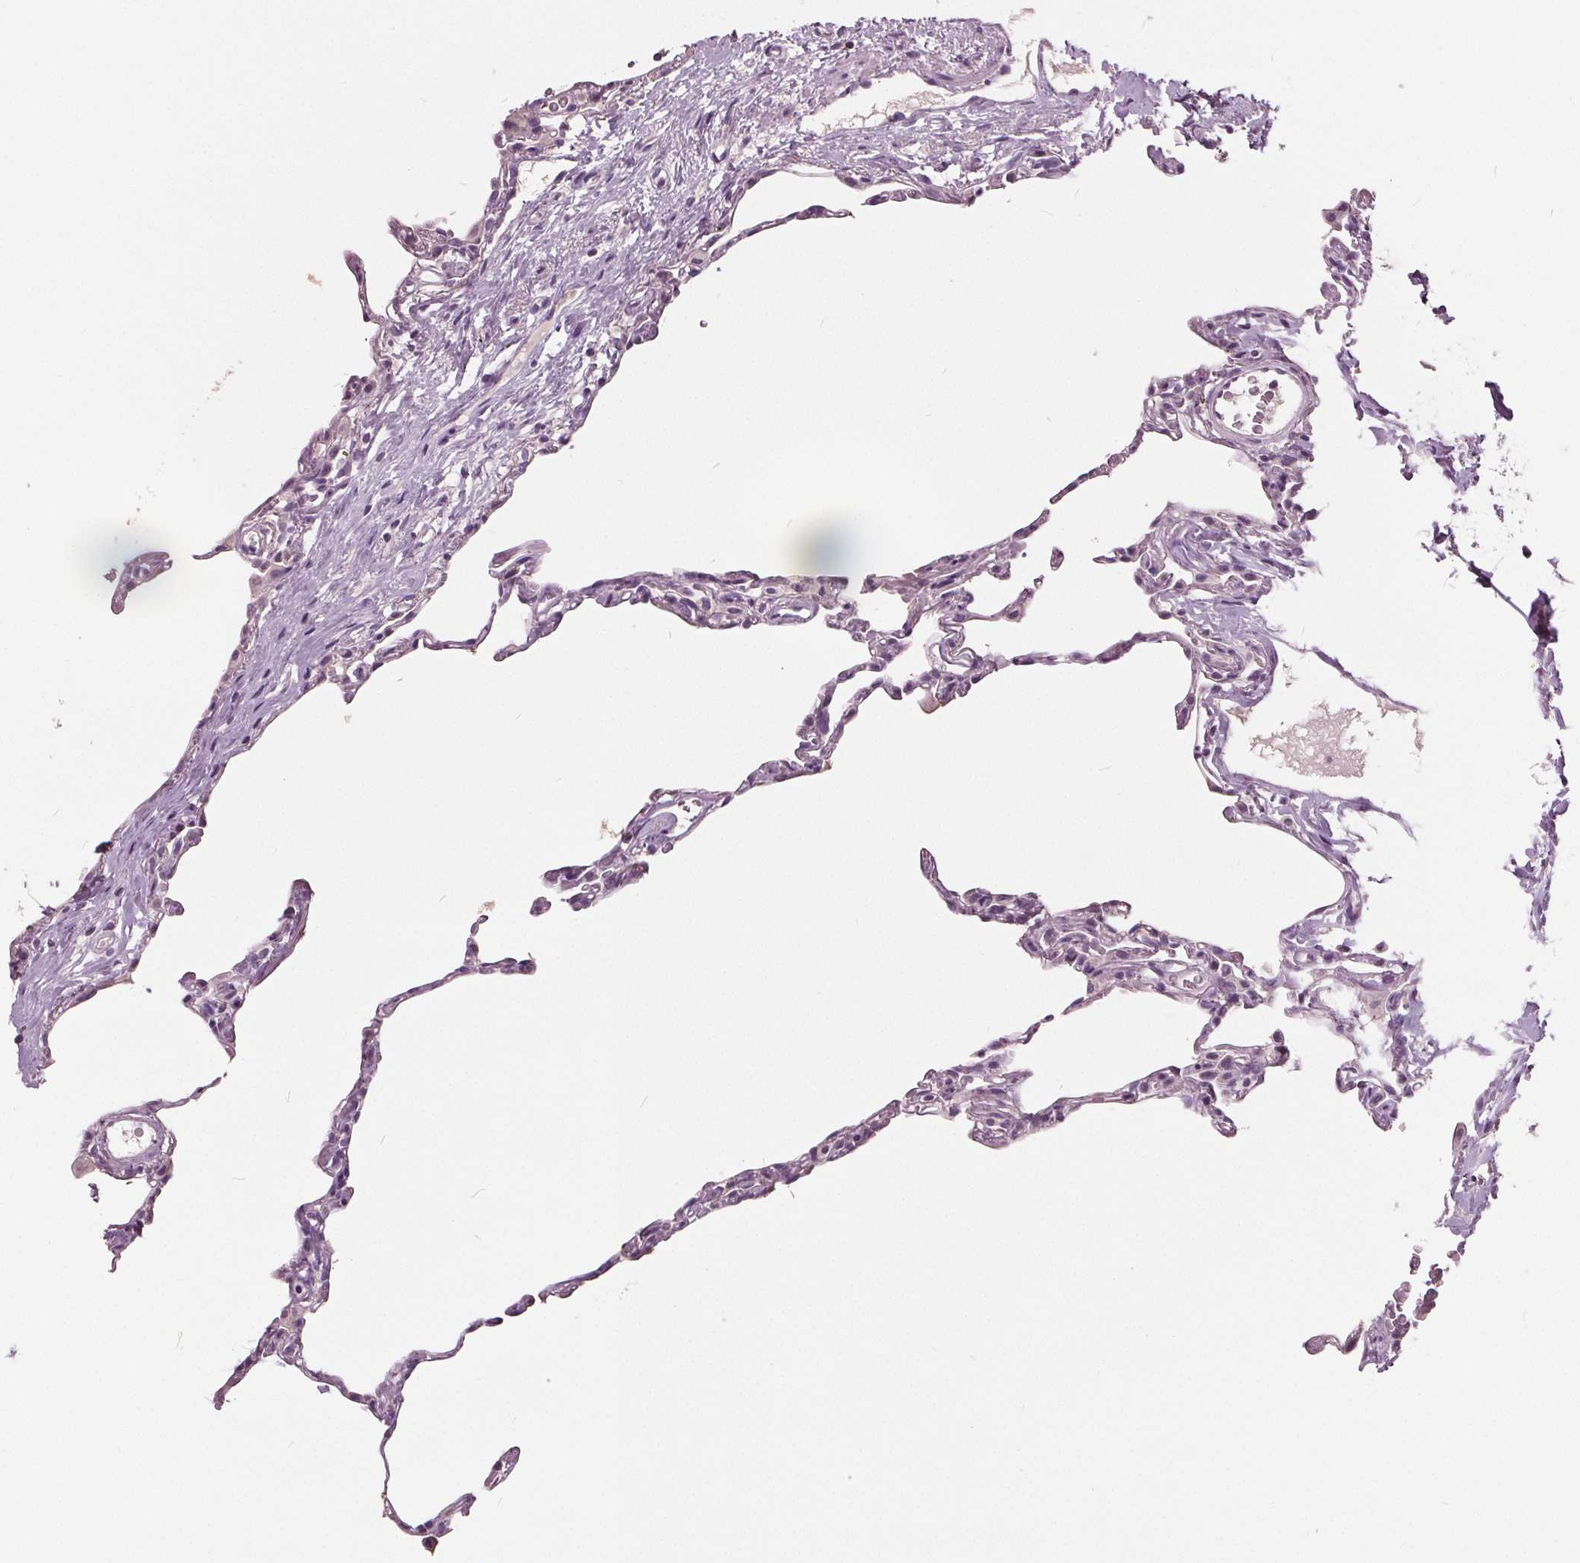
{"staining": {"intensity": "weak", "quantity": "<25%", "location": "cytoplasmic/membranous"}, "tissue": "lung", "cell_type": "Alveolar cells", "image_type": "normal", "snomed": [{"axis": "morphology", "description": "Normal tissue, NOS"}, {"axis": "topography", "description": "Lung"}], "caption": "This image is of benign lung stained with immunohistochemistry (IHC) to label a protein in brown with the nuclei are counter-stained blue. There is no expression in alveolar cells. (DAB immunohistochemistry (IHC), high magnification).", "gene": "TKFC", "patient": {"sex": "female", "age": 57}}